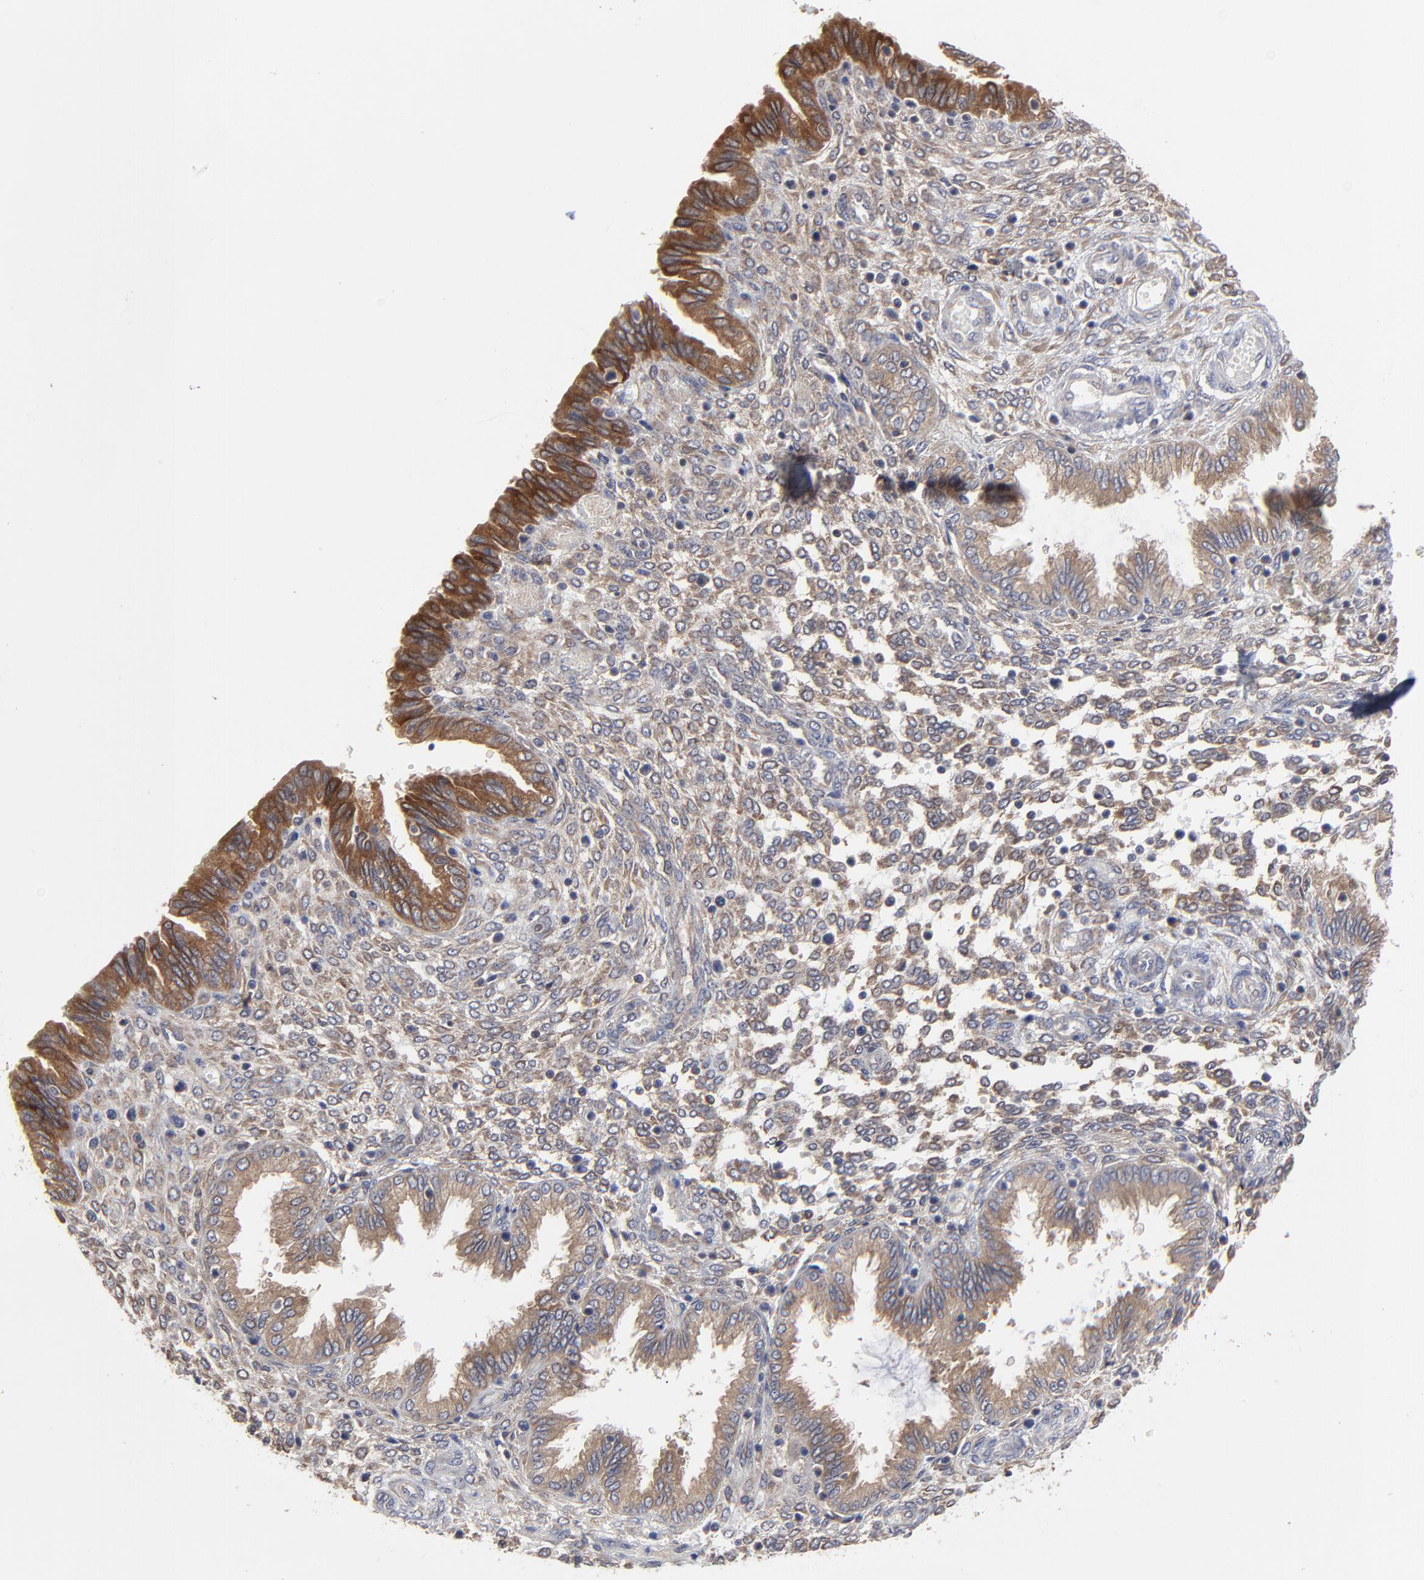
{"staining": {"intensity": "weak", "quantity": ">75%", "location": "cytoplasmic/membranous"}, "tissue": "endometrium", "cell_type": "Cells in endometrial stroma", "image_type": "normal", "snomed": [{"axis": "morphology", "description": "Normal tissue, NOS"}, {"axis": "topography", "description": "Endometrium"}], "caption": "Endometrium stained for a protein (brown) exhibits weak cytoplasmic/membranous positive staining in approximately >75% of cells in endometrial stroma.", "gene": "RAB9A", "patient": {"sex": "female", "age": 33}}